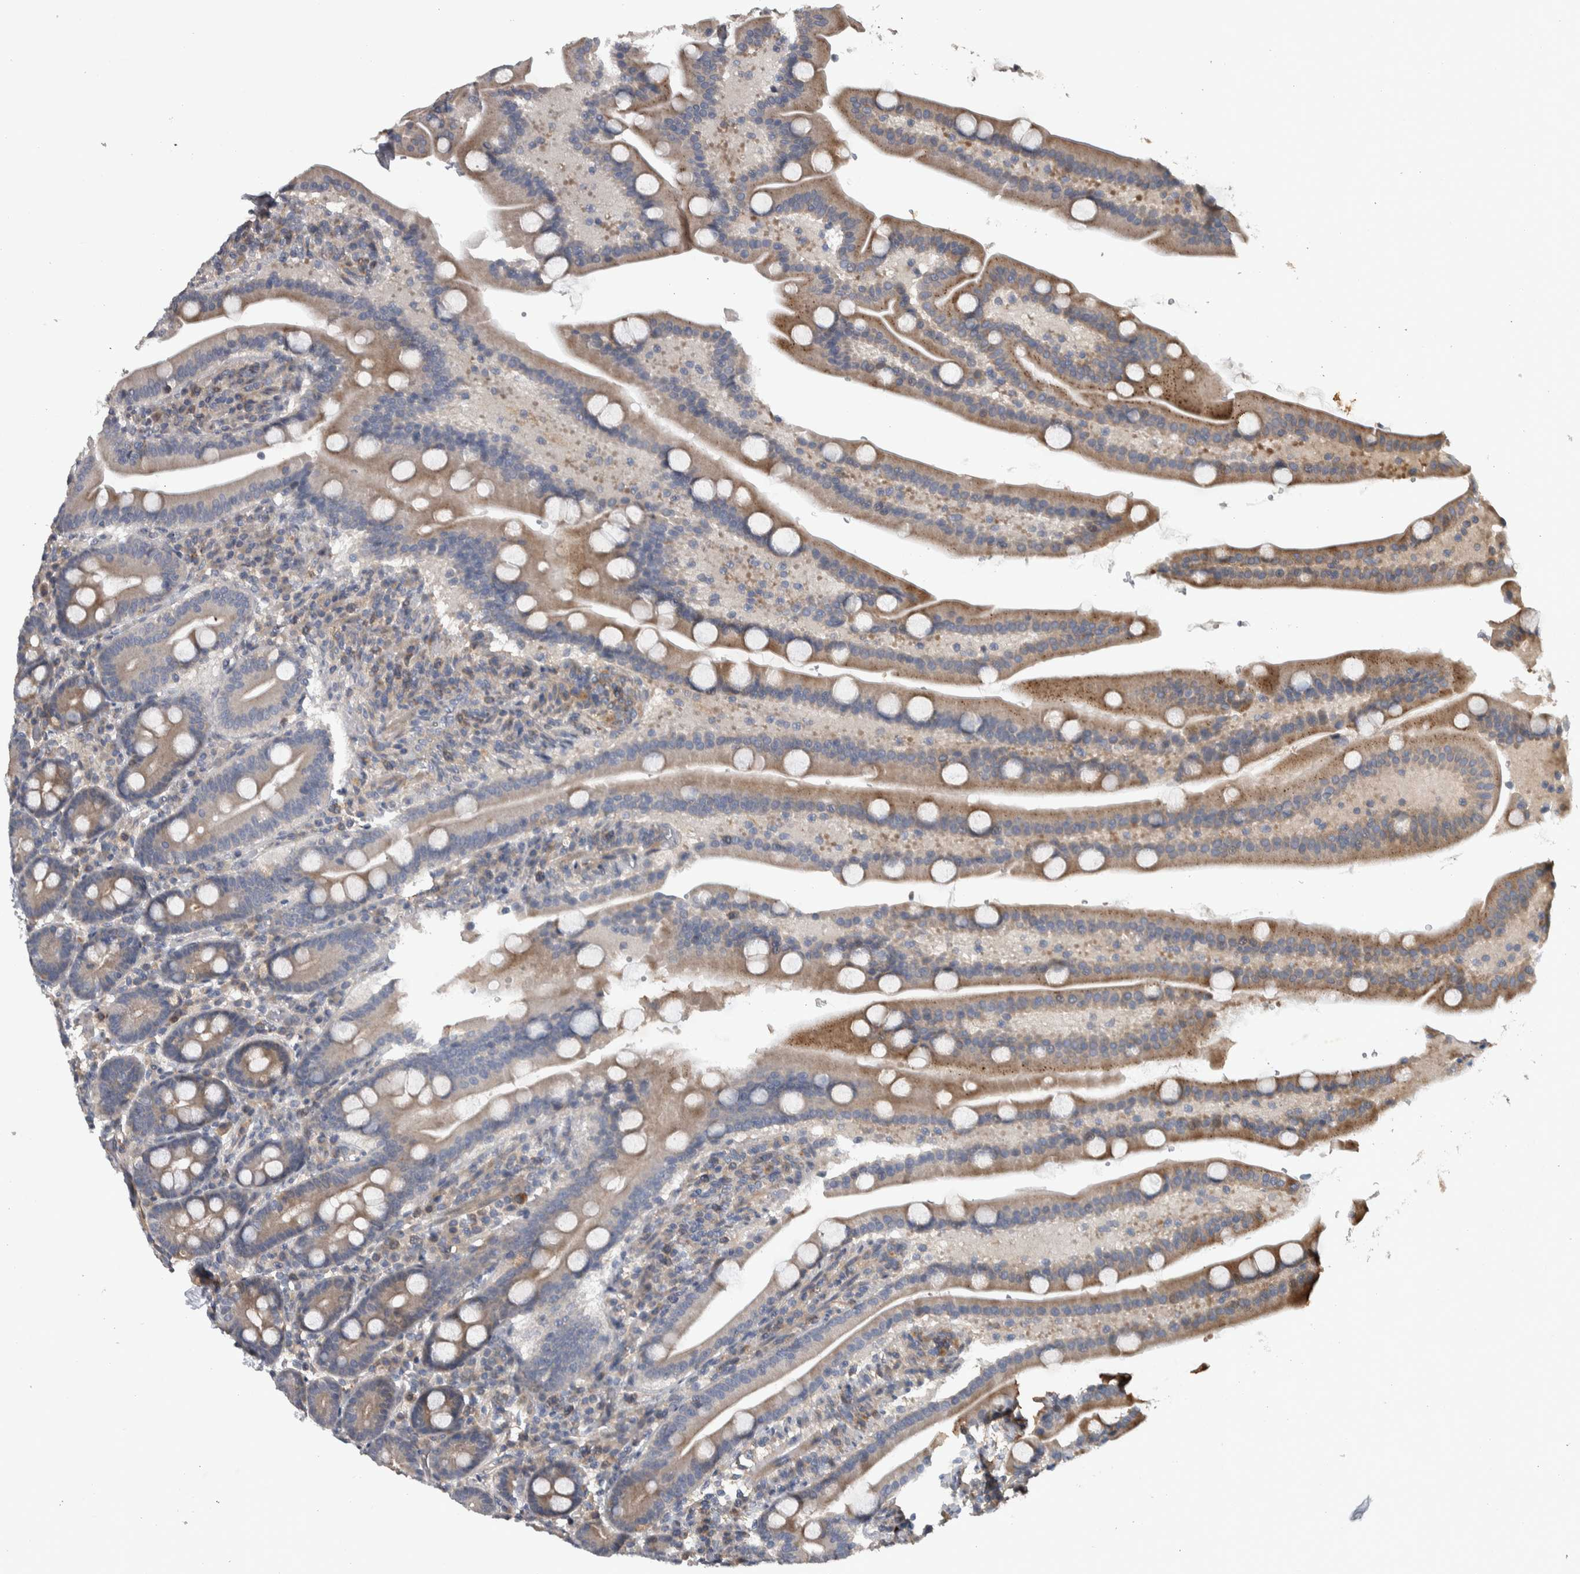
{"staining": {"intensity": "weak", "quantity": ">75%", "location": "cytoplasmic/membranous"}, "tissue": "duodenum", "cell_type": "Glandular cells", "image_type": "normal", "snomed": [{"axis": "morphology", "description": "Normal tissue, NOS"}, {"axis": "topography", "description": "Duodenum"}], "caption": "A brown stain highlights weak cytoplasmic/membranous positivity of a protein in glandular cells of normal human duodenum. The staining is performed using DAB brown chromogen to label protein expression. The nuclei are counter-stained blue using hematoxylin.", "gene": "NT5C2", "patient": {"sex": "male", "age": 54}}